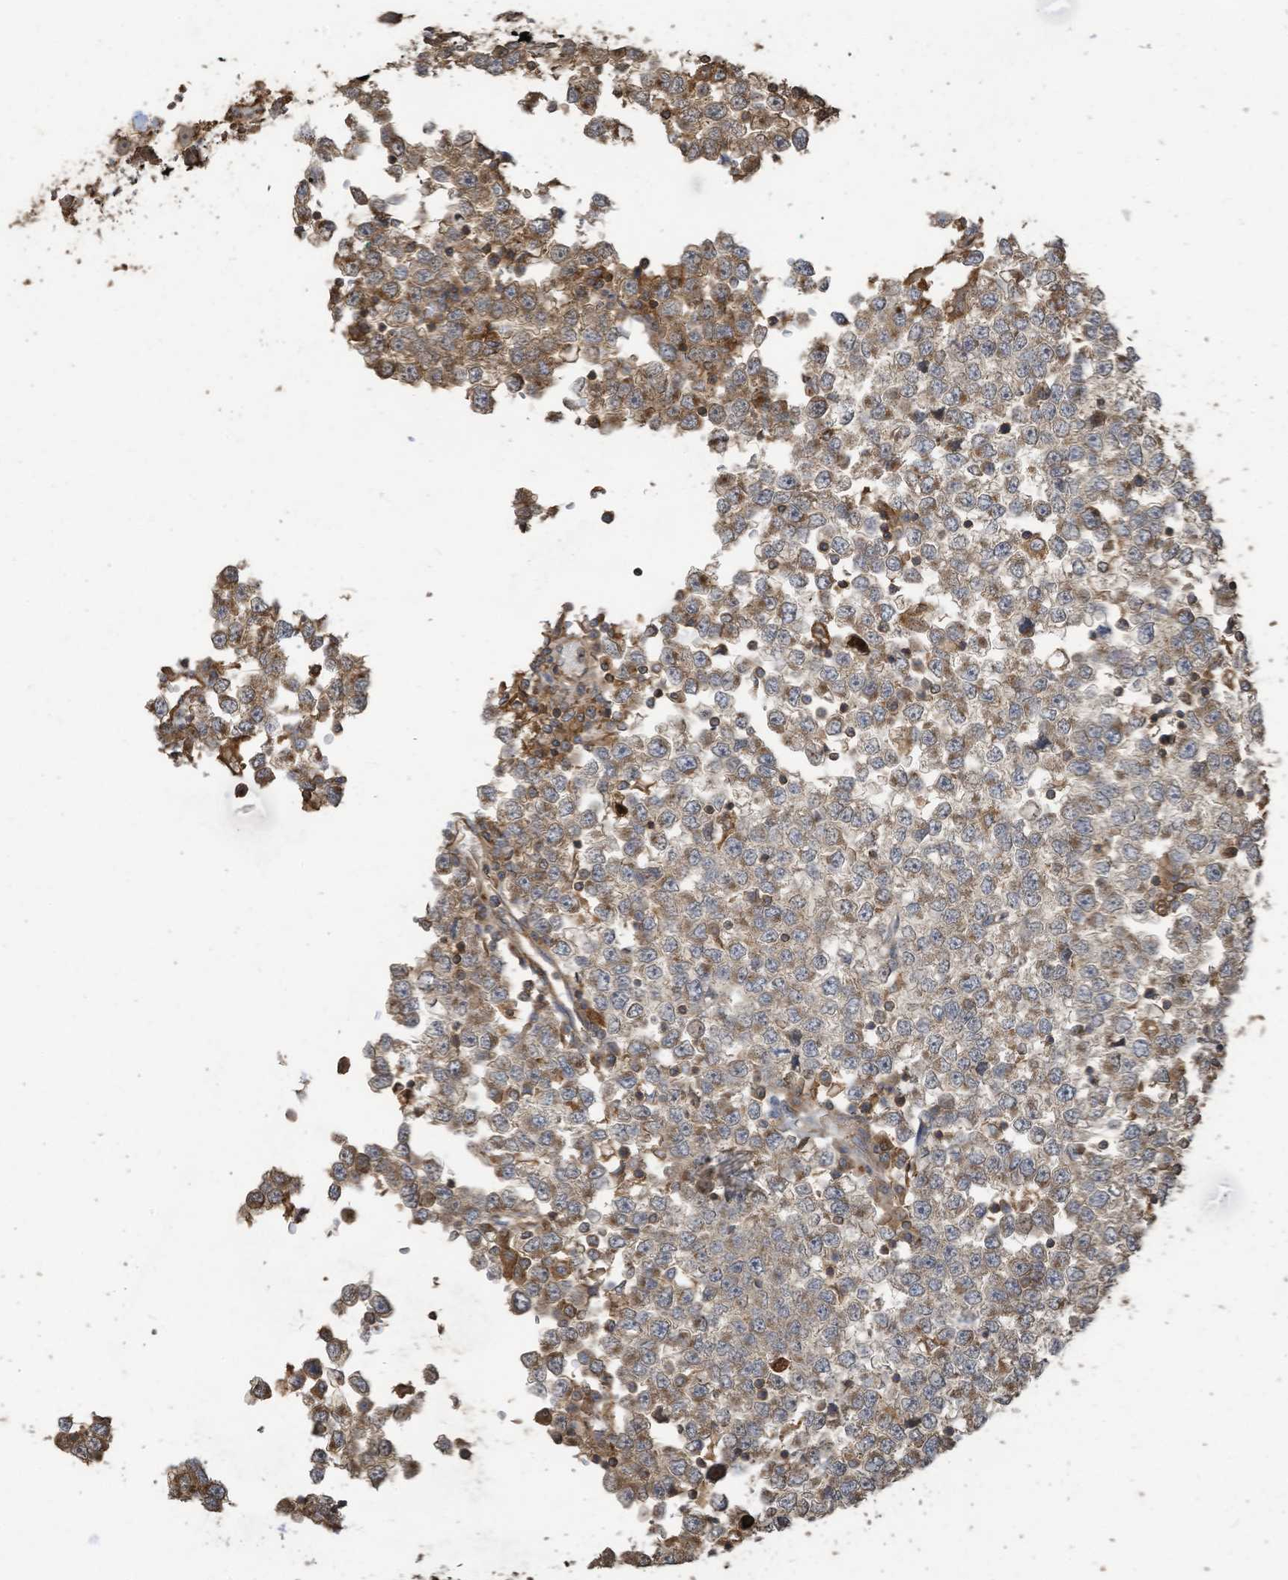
{"staining": {"intensity": "weak", "quantity": ">75%", "location": "cytoplasmic/membranous"}, "tissue": "testis cancer", "cell_type": "Tumor cells", "image_type": "cancer", "snomed": [{"axis": "morphology", "description": "Seminoma, NOS"}, {"axis": "topography", "description": "Testis"}], "caption": "Protein expression analysis of testis seminoma displays weak cytoplasmic/membranous staining in approximately >75% of tumor cells.", "gene": "COX10", "patient": {"sex": "male", "age": 65}}